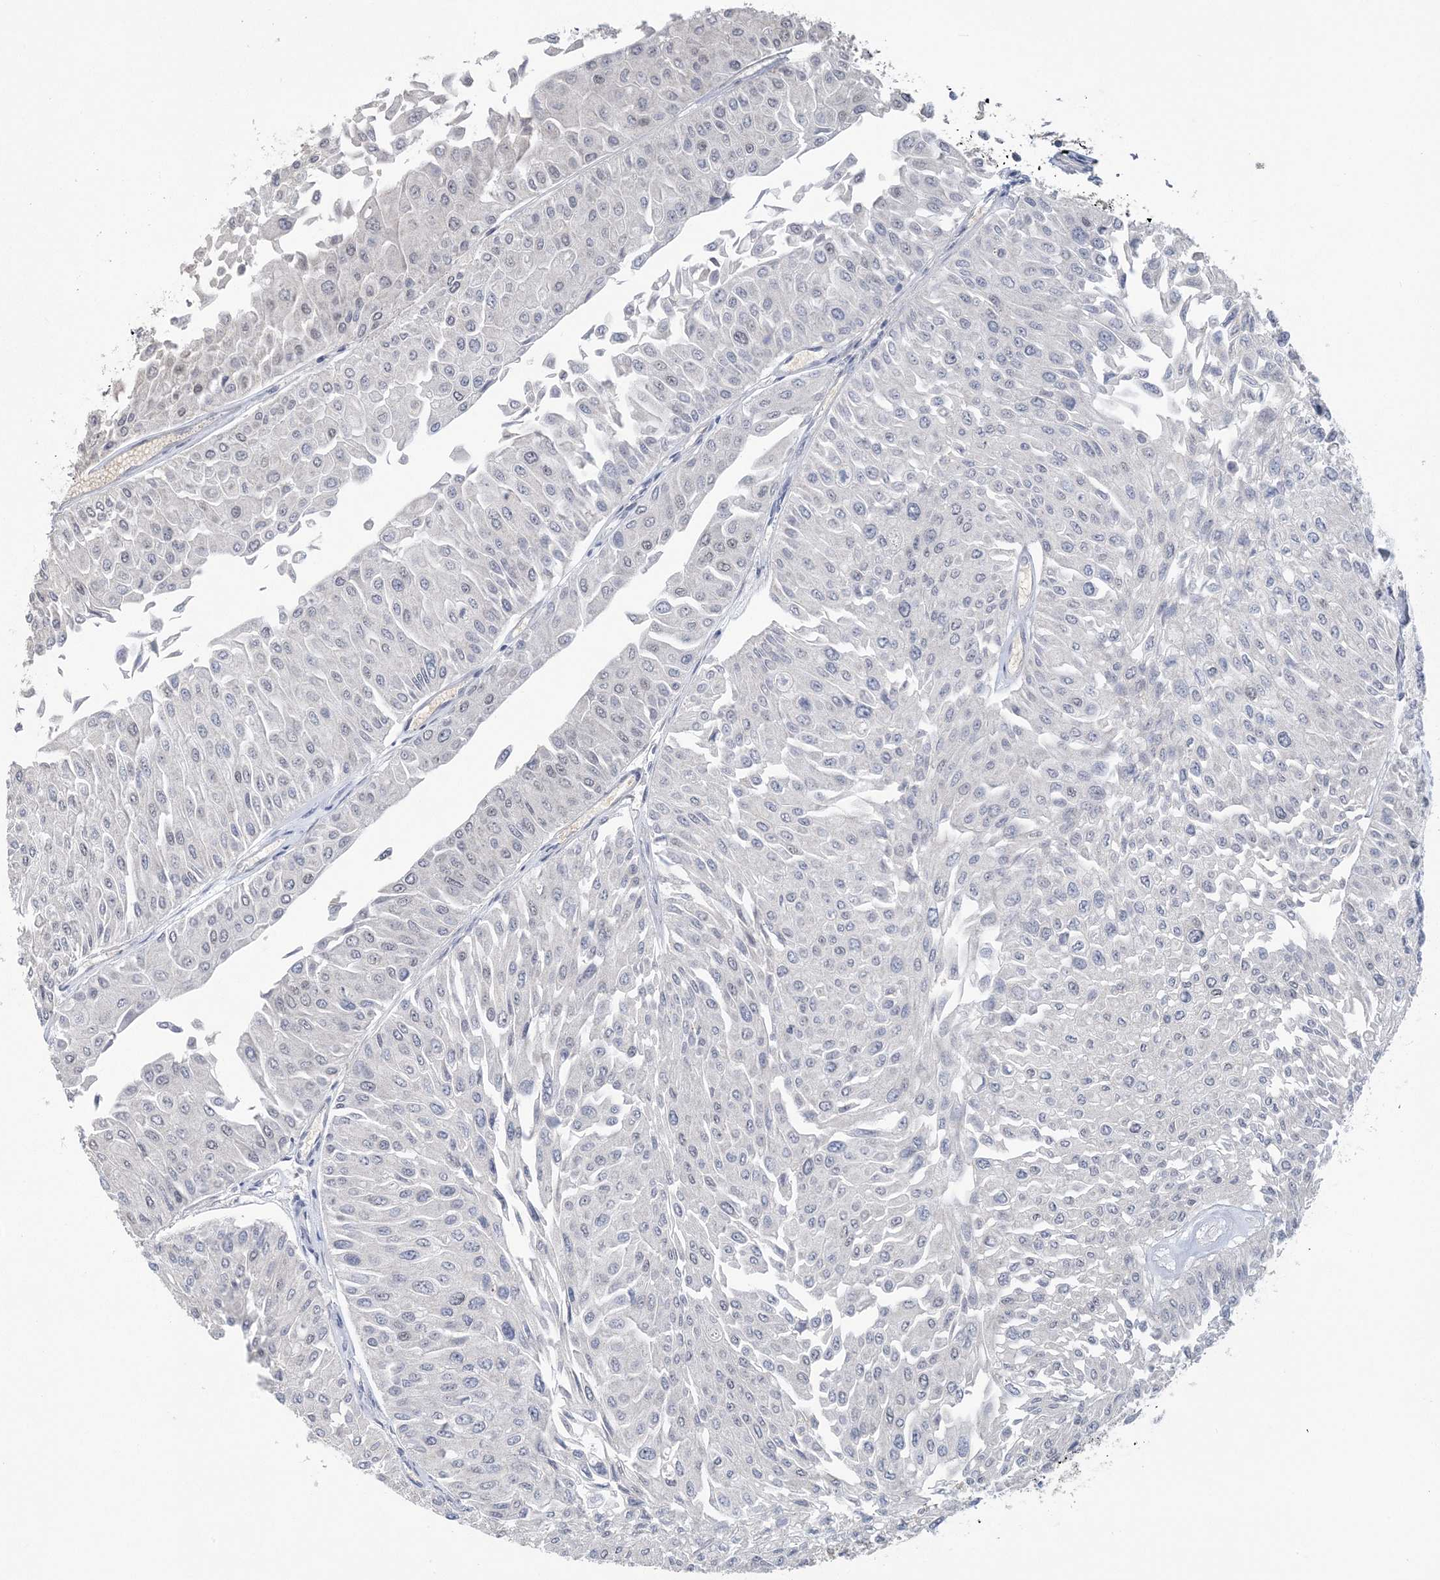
{"staining": {"intensity": "negative", "quantity": "none", "location": "none"}, "tissue": "urothelial cancer", "cell_type": "Tumor cells", "image_type": "cancer", "snomed": [{"axis": "morphology", "description": "Urothelial carcinoma, Low grade"}, {"axis": "topography", "description": "Urinary bladder"}], "caption": "Immunohistochemistry (IHC) of human urothelial cancer reveals no positivity in tumor cells. Brightfield microscopy of immunohistochemistry (IHC) stained with DAB (3,3'-diaminobenzidine) (brown) and hematoxylin (blue), captured at high magnification.", "gene": "ZBTB7A", "patient": {"sex": "male", "age": 67}}